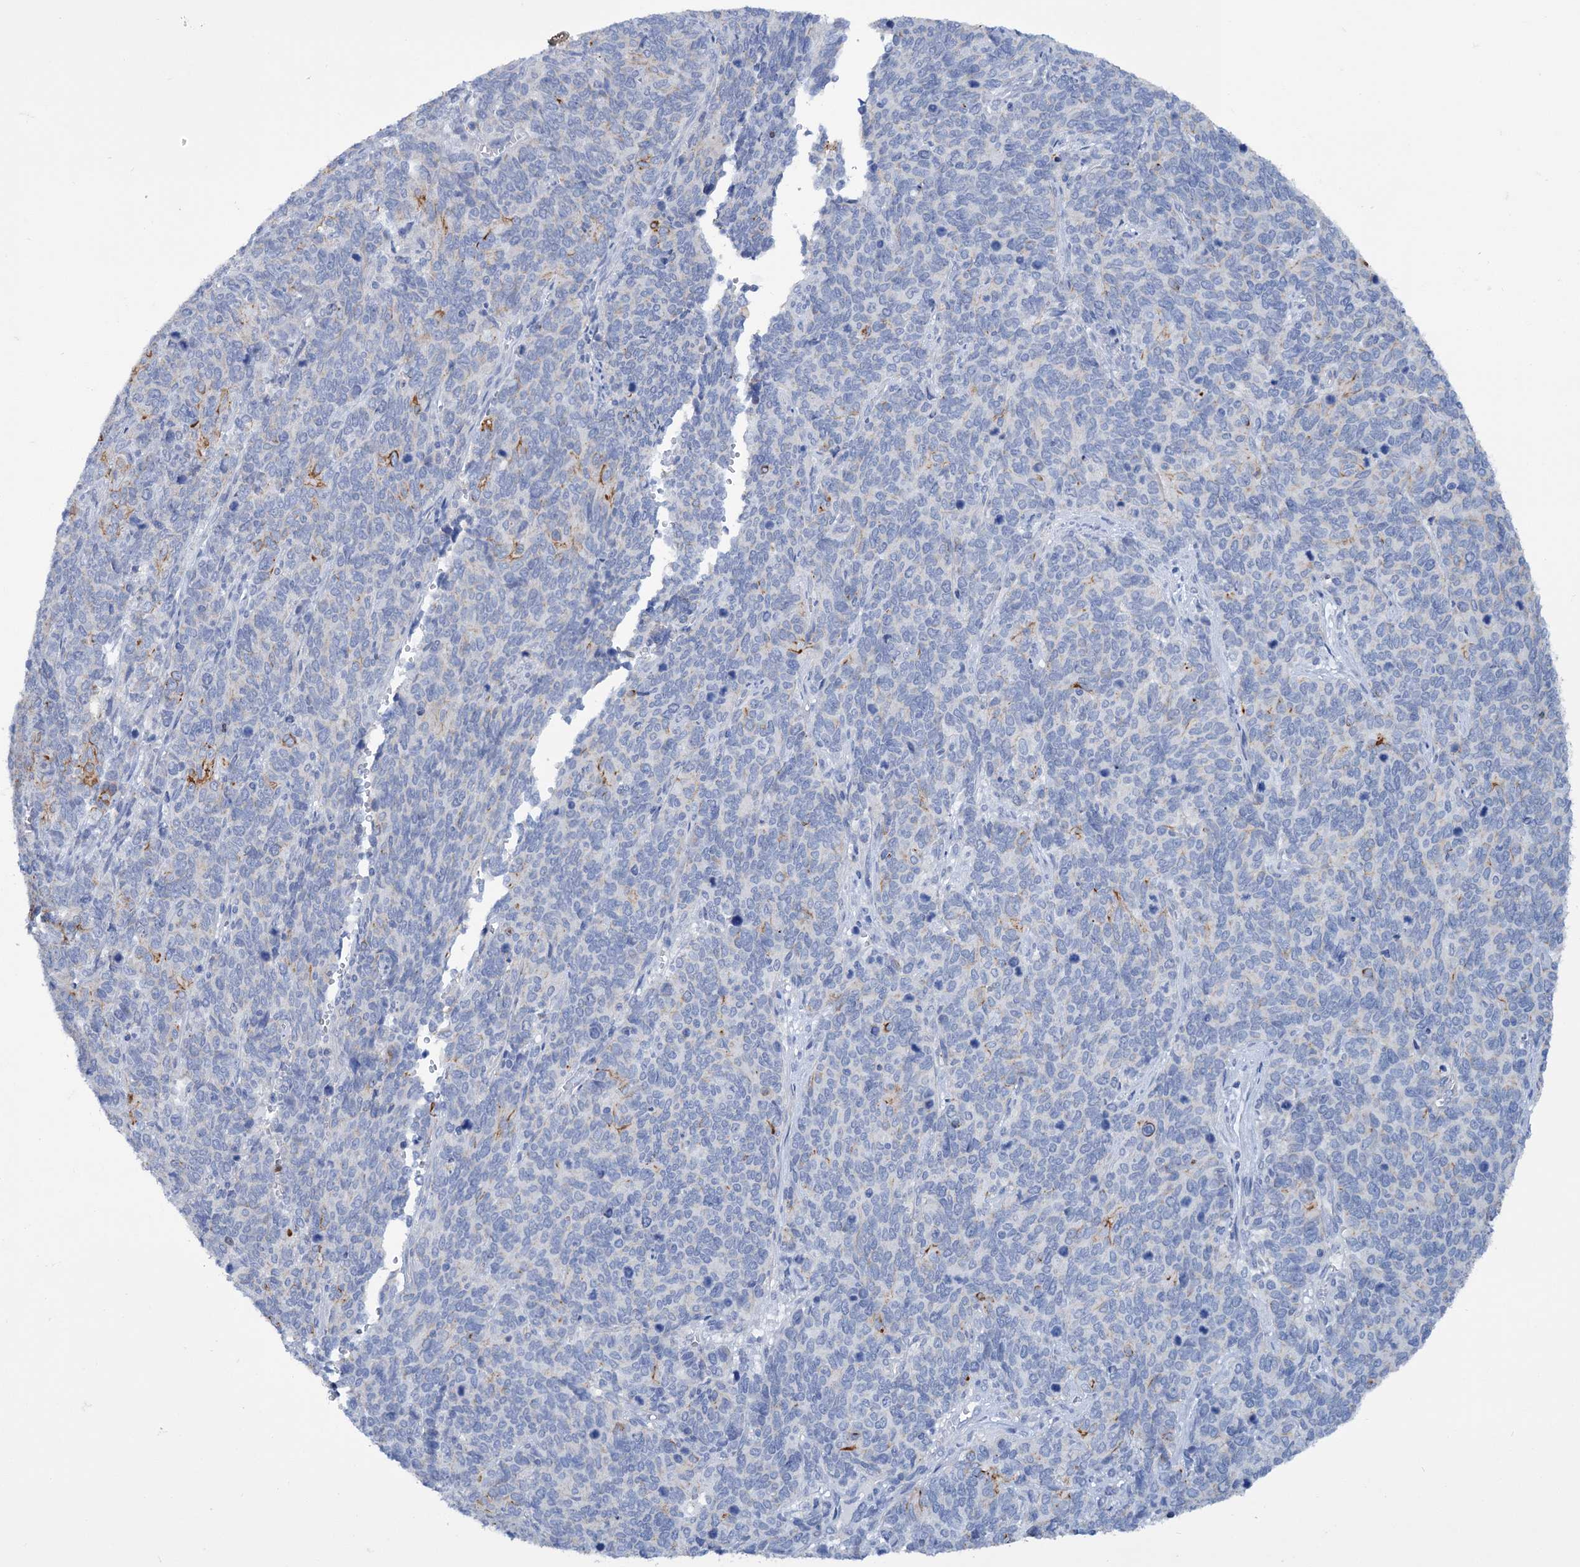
{"staining": {"intensity": "negative", "quantity": "none", "location": "none"}, "tissue": "cervical cancer", "cell_type": "Tumor cells", "image_type": "cancer", "snomed": [{"axis": "morphology", "description": "Squamous cell carcinoma, NOS"}, {"axis": "topography", "description": "Cervix"}], "caption": "A high-resolution histopathology image shows IHC staining of cervical cancer (squamous cell carcinoma), which exhibits no significant staining in tumor cells.", "gene": "FAAP20", "patient": {"sex": "female", "age": 60}}